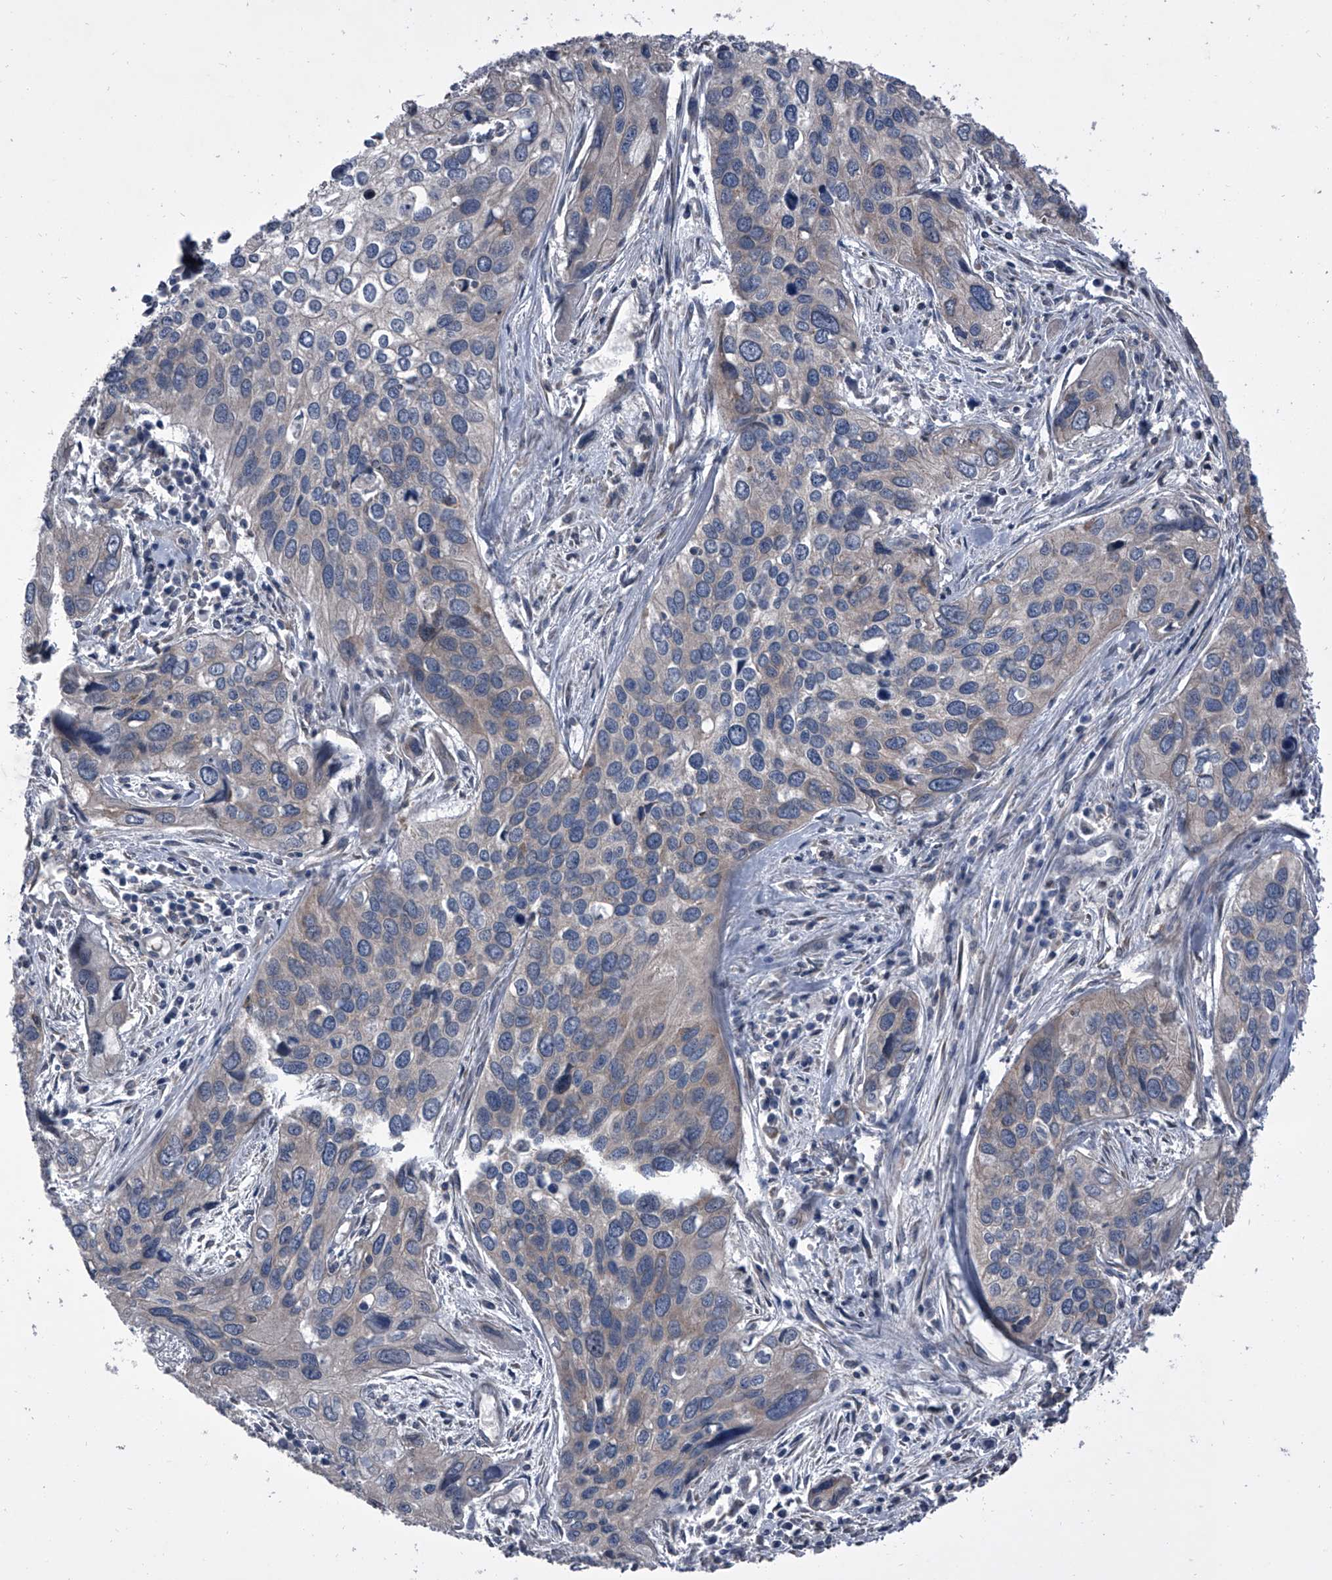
{"staining": {"intensity": "weak", "quantity": "<25%", "location": "cytoplasmic/membranous"}, "tissue": "cervical cancer", "cell_type": "Tumor cells", "image_type": "cancer", "snomed": [{"axis": "morphology", "description": "Squamous cell carcinoma, NOS"}, {"axis": "topography", "description": "Cervix"}], "caption": "There is no significant staining in tumor cells of cervical squamous cell carcinoma.", "gene": "PIP5K1A", "patient": {"sex": "female", "age": 55}}